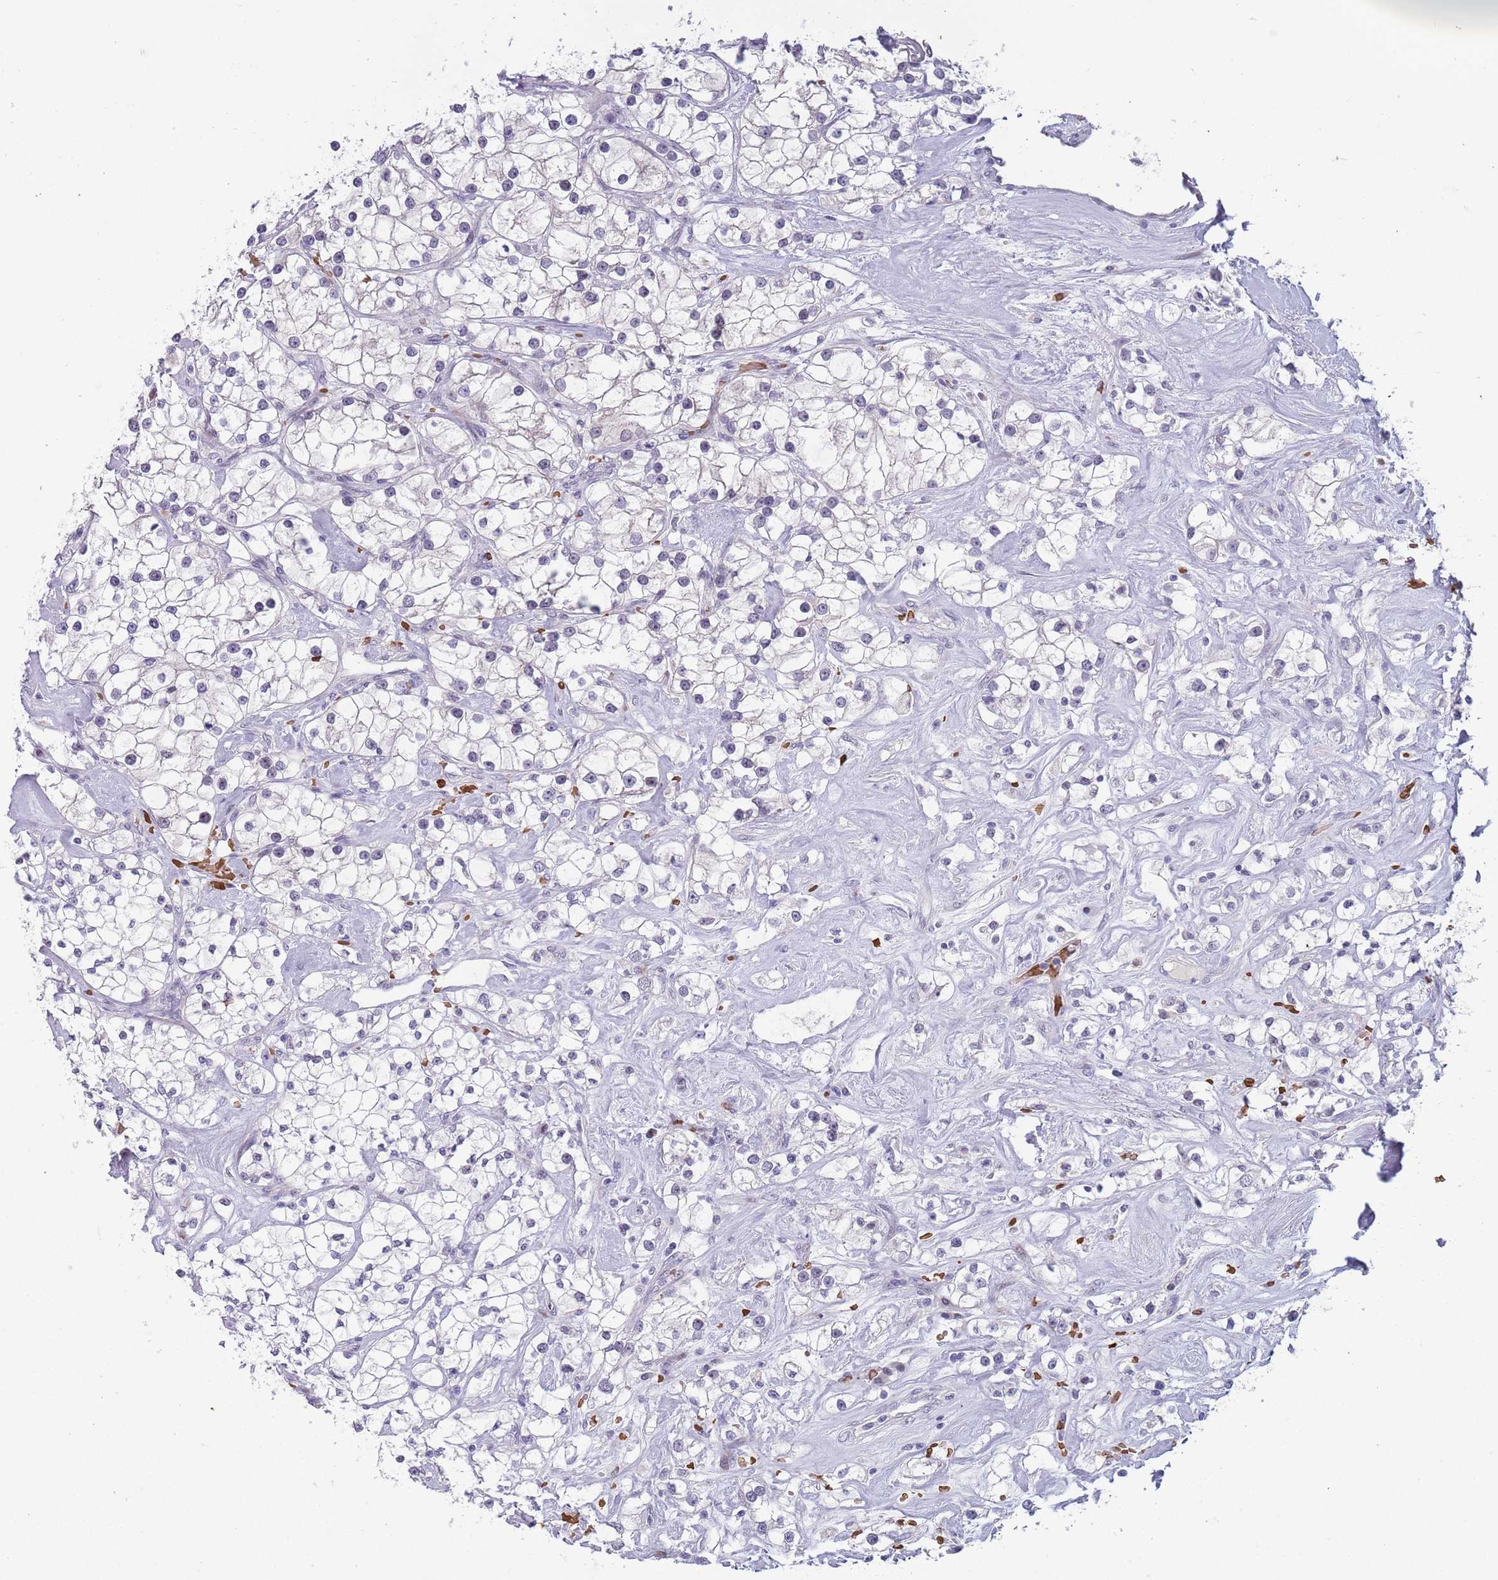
{"staining": {"intensity": "negative", "quantity": "none", "location": "none"}, "tissue": "renal cancer", "cell_type": "Tumor cells", "image_type": "cancer", "snomed": [{"axis": "morphology", "description": "Adenocarcinoma, NOS"}, {"axis": "topography", "description": "Kidney"}], "caption": "IHC histopathology image of neoplastic tissue: renal adenocarcinoma stained with DAB displays no significant protein expression in tumor cells.", "gene": "LYPD6B", "patient": {"sex": "male", "age": 77}}